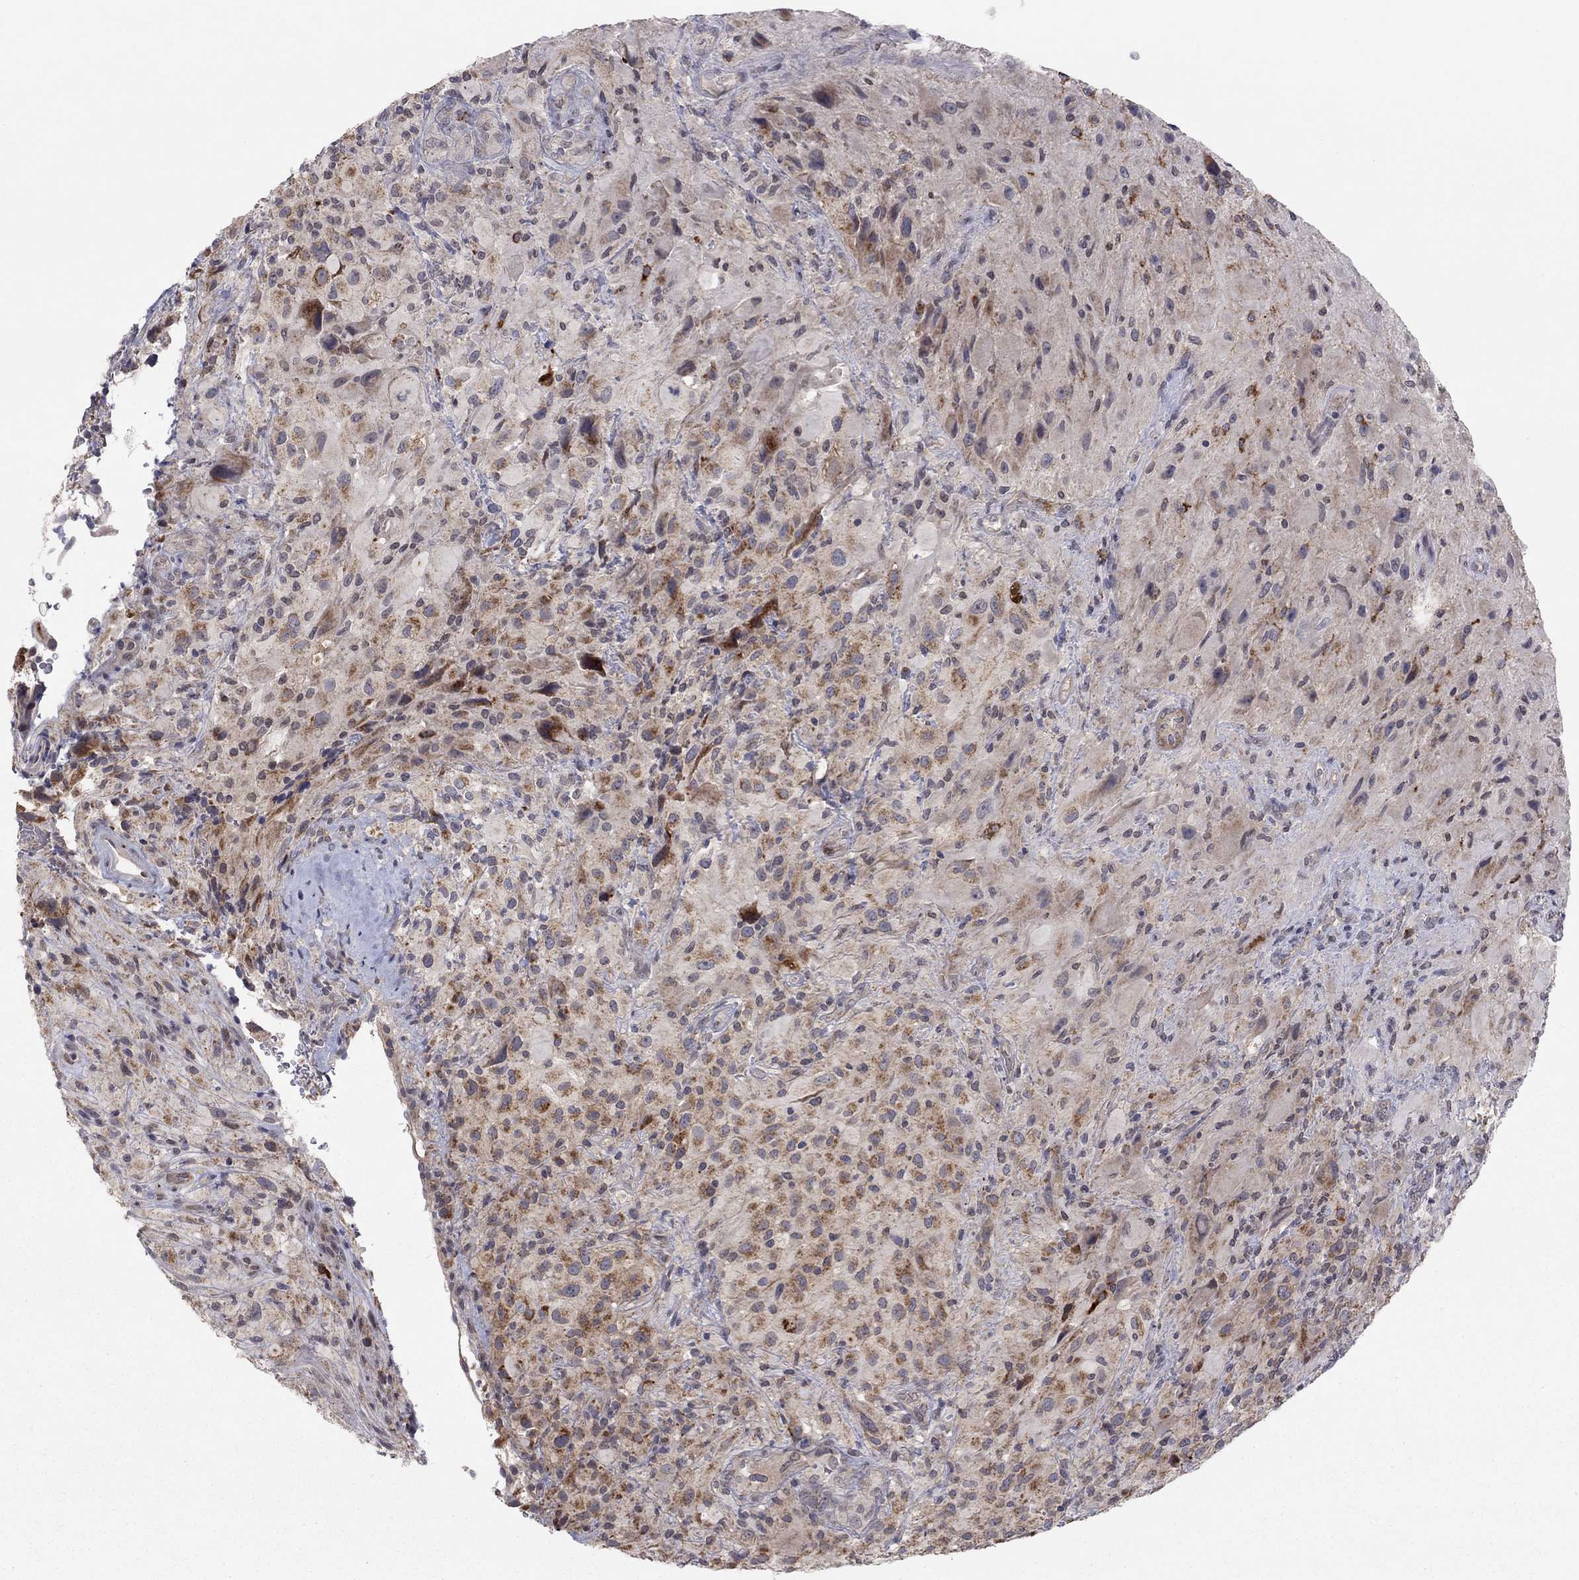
{"staining": {"intensity": "moderate", "quantity": "<25%", "location": "cytoplasmic/membranous"}, "tissue": "glioma", "cell_type": "Tumor cells", "image_type": "cancer", "snomed": [{"axis": "morphology", "description": "Glioma, malignant, High grade"}, {"axis": "topography", "description": "Cerebral cortex"}], "caption": "Immunohistochemistry (IHC) histopathology image of neoplastic tissue: human malignant glioma (high-grade) stained using immunohistochemistry exhibits low levels of moderate protein expression localized specifically in the cytoplasmic/membranous of tumor cells, appearing as a cytoplasmic/membranous brown color.", "gene": "CRACDL", "patient": {"sex": "male", "age": 35}}